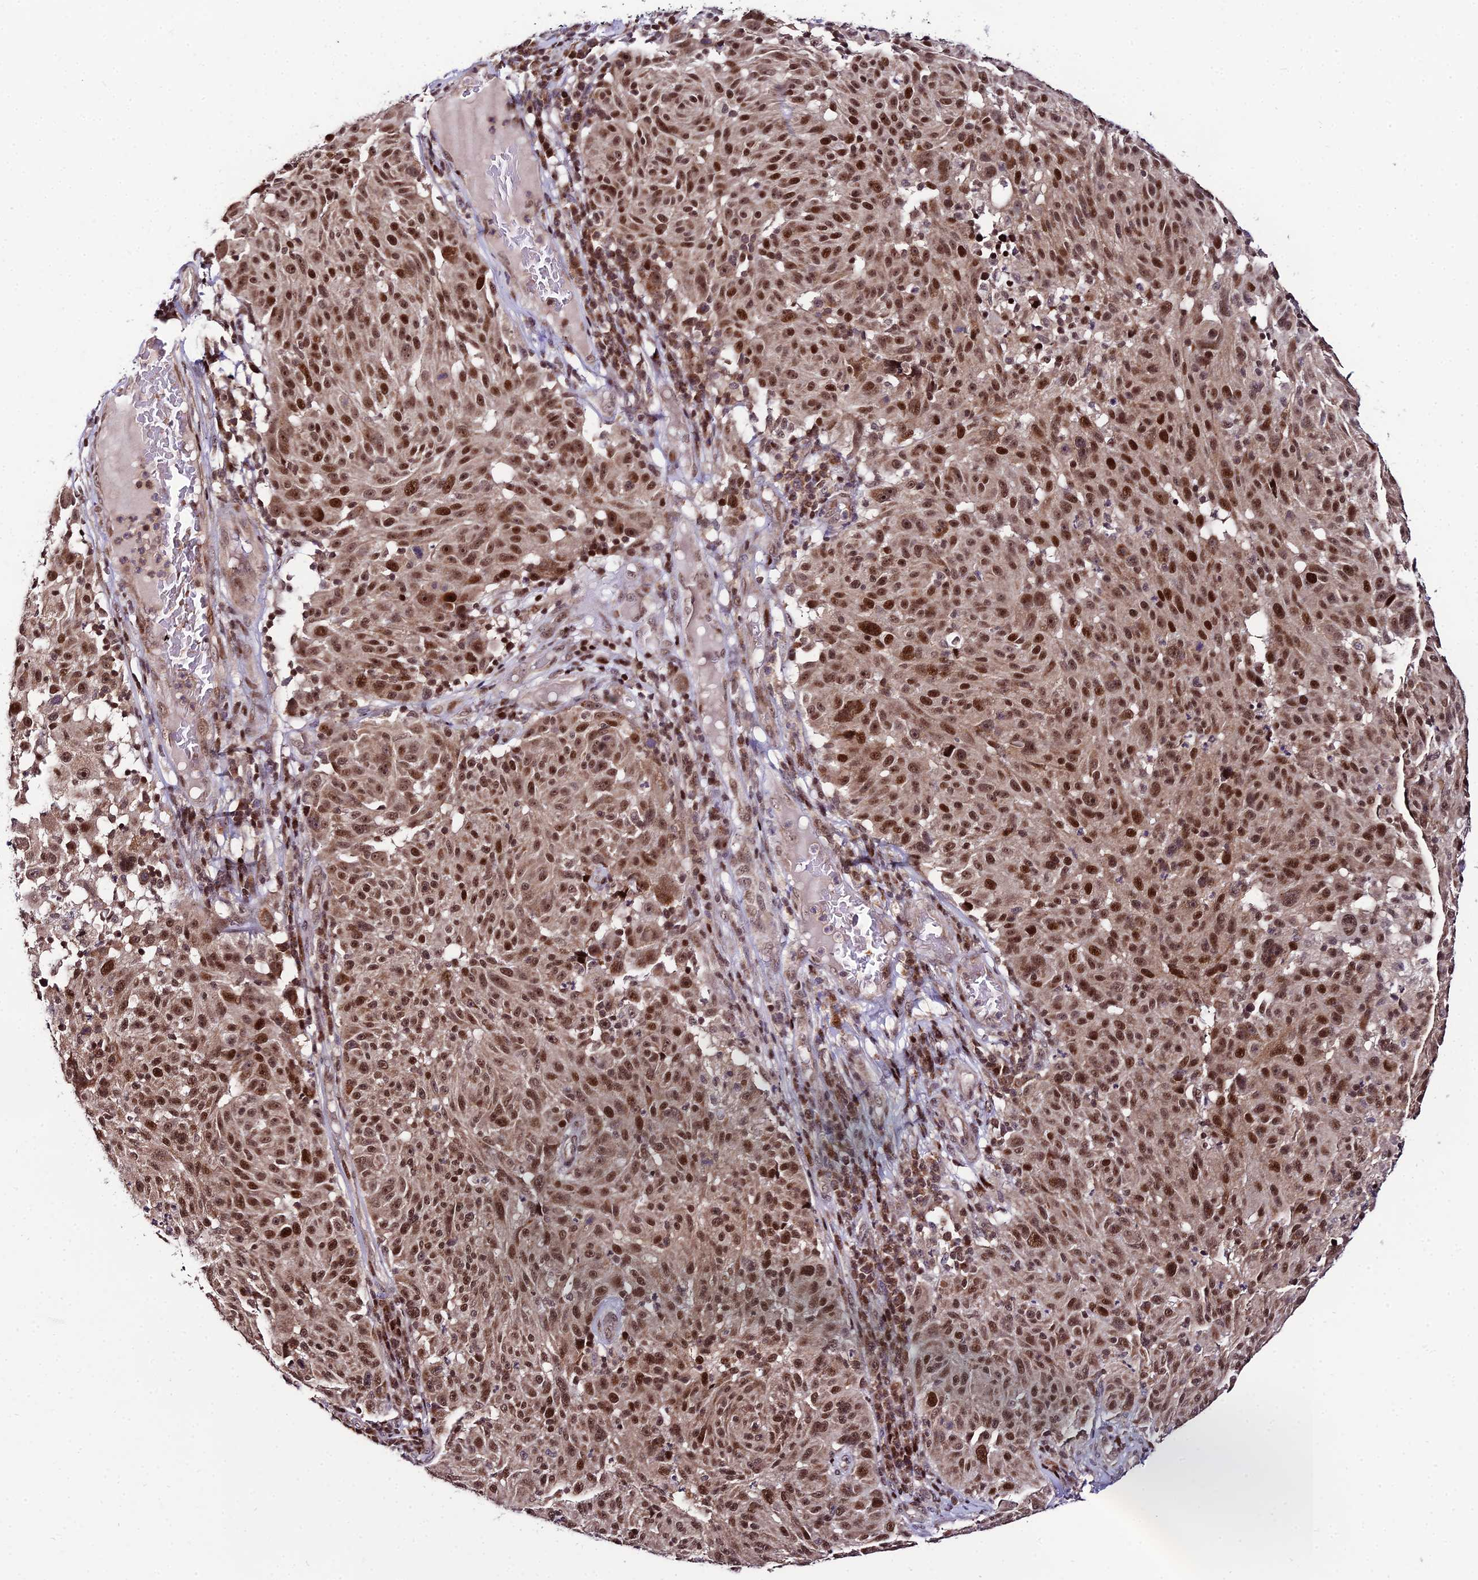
{"staining": {"intensity": "strong", "quantity": ">75%", "location": "nuclear"}, "tissue": "melanoma", "cell_type": "Tumor cells", "image_type": "cancer", "snomed": [{"axis": "morphology", "description": "Malignant melanoma, NOS"}, {"axis": "topography", "description": "Skin"}], "caption": "IHC of human melanoma displays high levels of strong nuclear staining in approximately >75% of tumor cells.", "gene": "CIB3", "patient": {"sex": "male", "age": 53}}